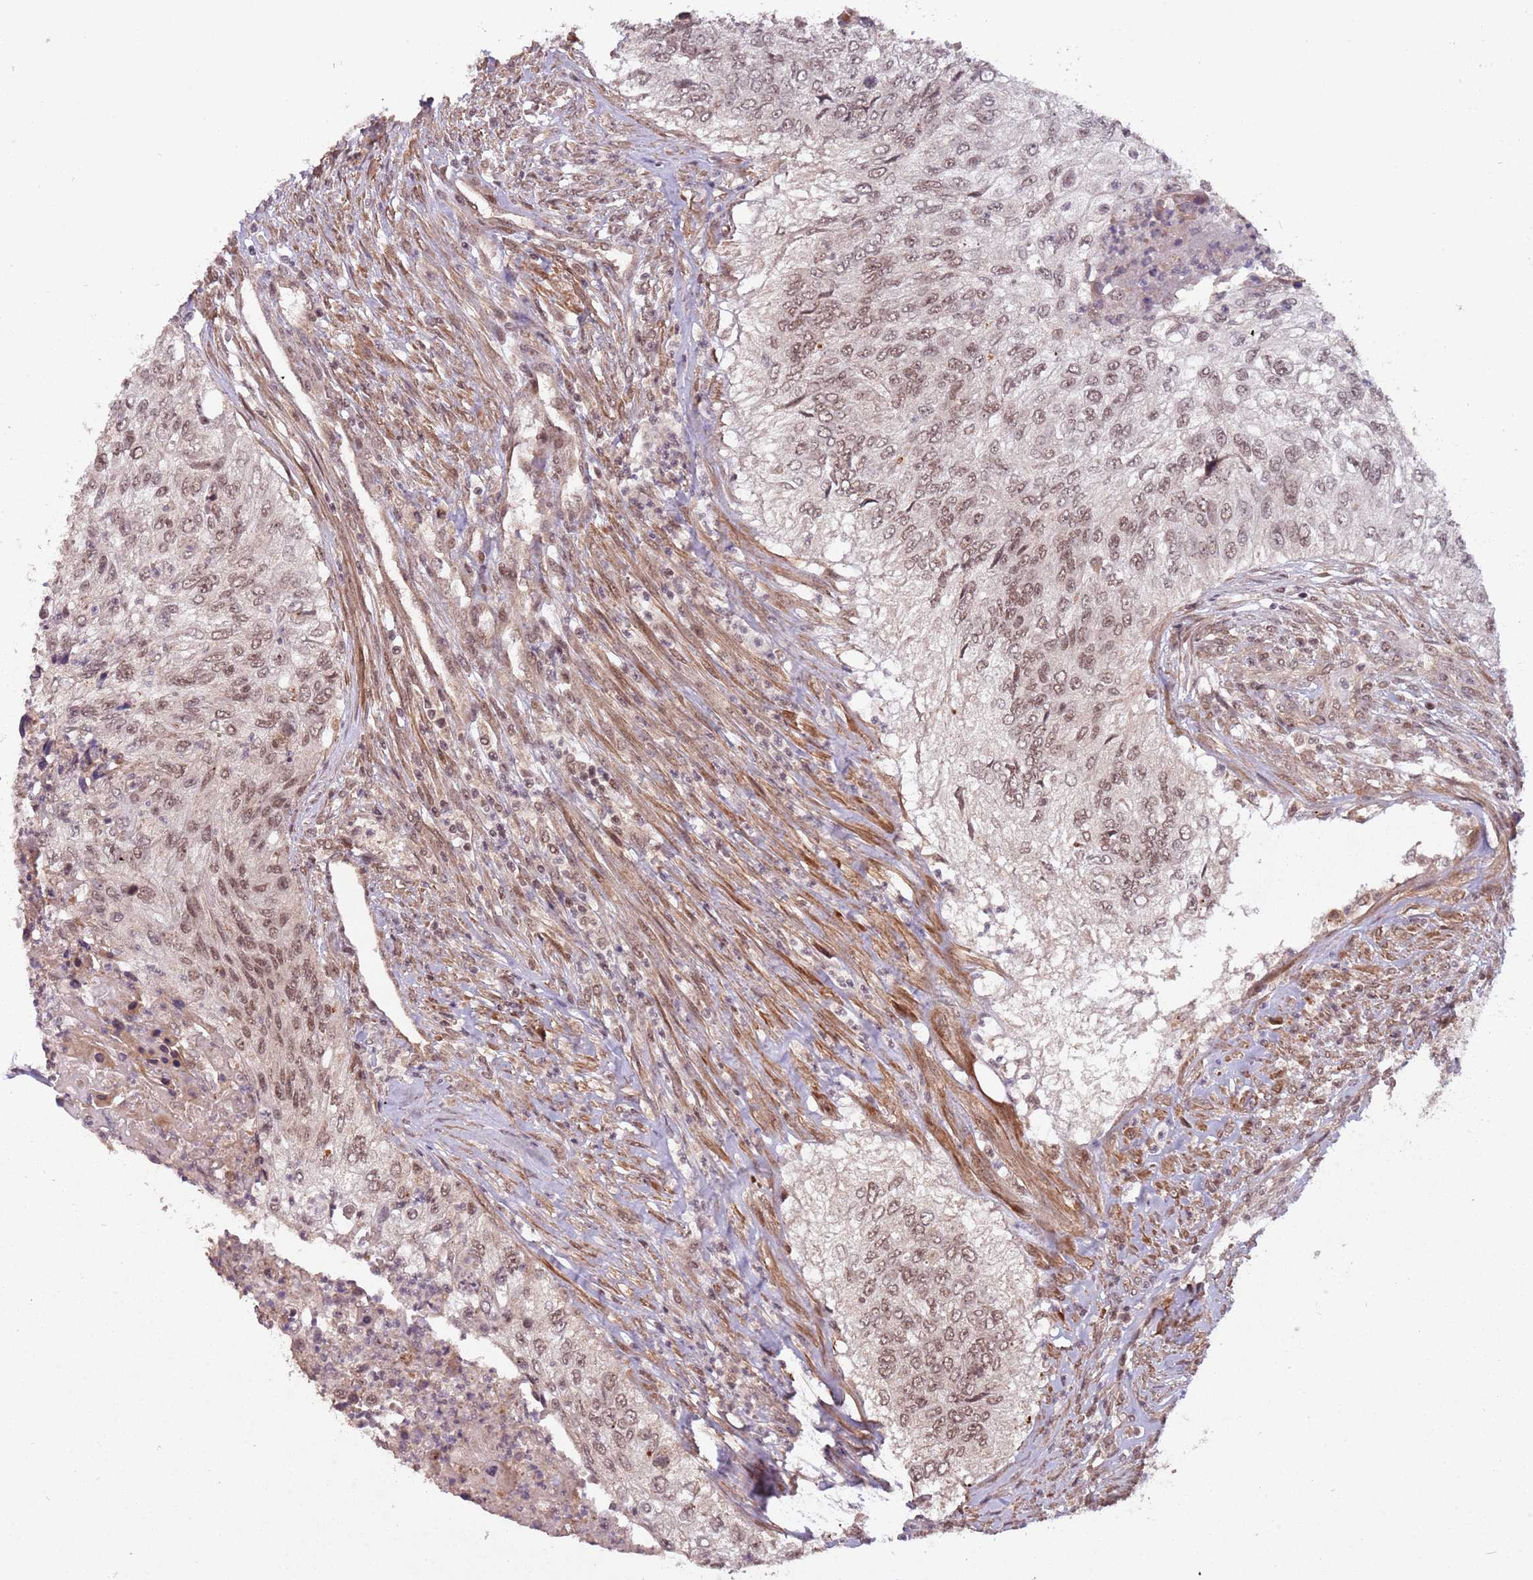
{"staining": {"intensity": "moderate", "quantity": ">75%", "location": "nuclear"}, "tissue": "urothelial cancer", "cell_type": "Tumor cells", "image_type": "cancer", "snomed": [{"axis": "morphology", "description": "Urothelial carcinoma, High grade"}, {"axis": "topography", "description": "Urinary bladder"}], "caption": "Immunohistochemistry (IHC) micrograph of neoplastic tissue: human urothelial carcinoma (high-grade) stained using immunohistochemistry (IHC) demonstrates medium levels of moderate protein expression localized specifically in the nuclear of tumor cells, appearing as a nuclear brown color.", "gene": "SUDS3", "patient": {"sex": "female", "age": 60}}